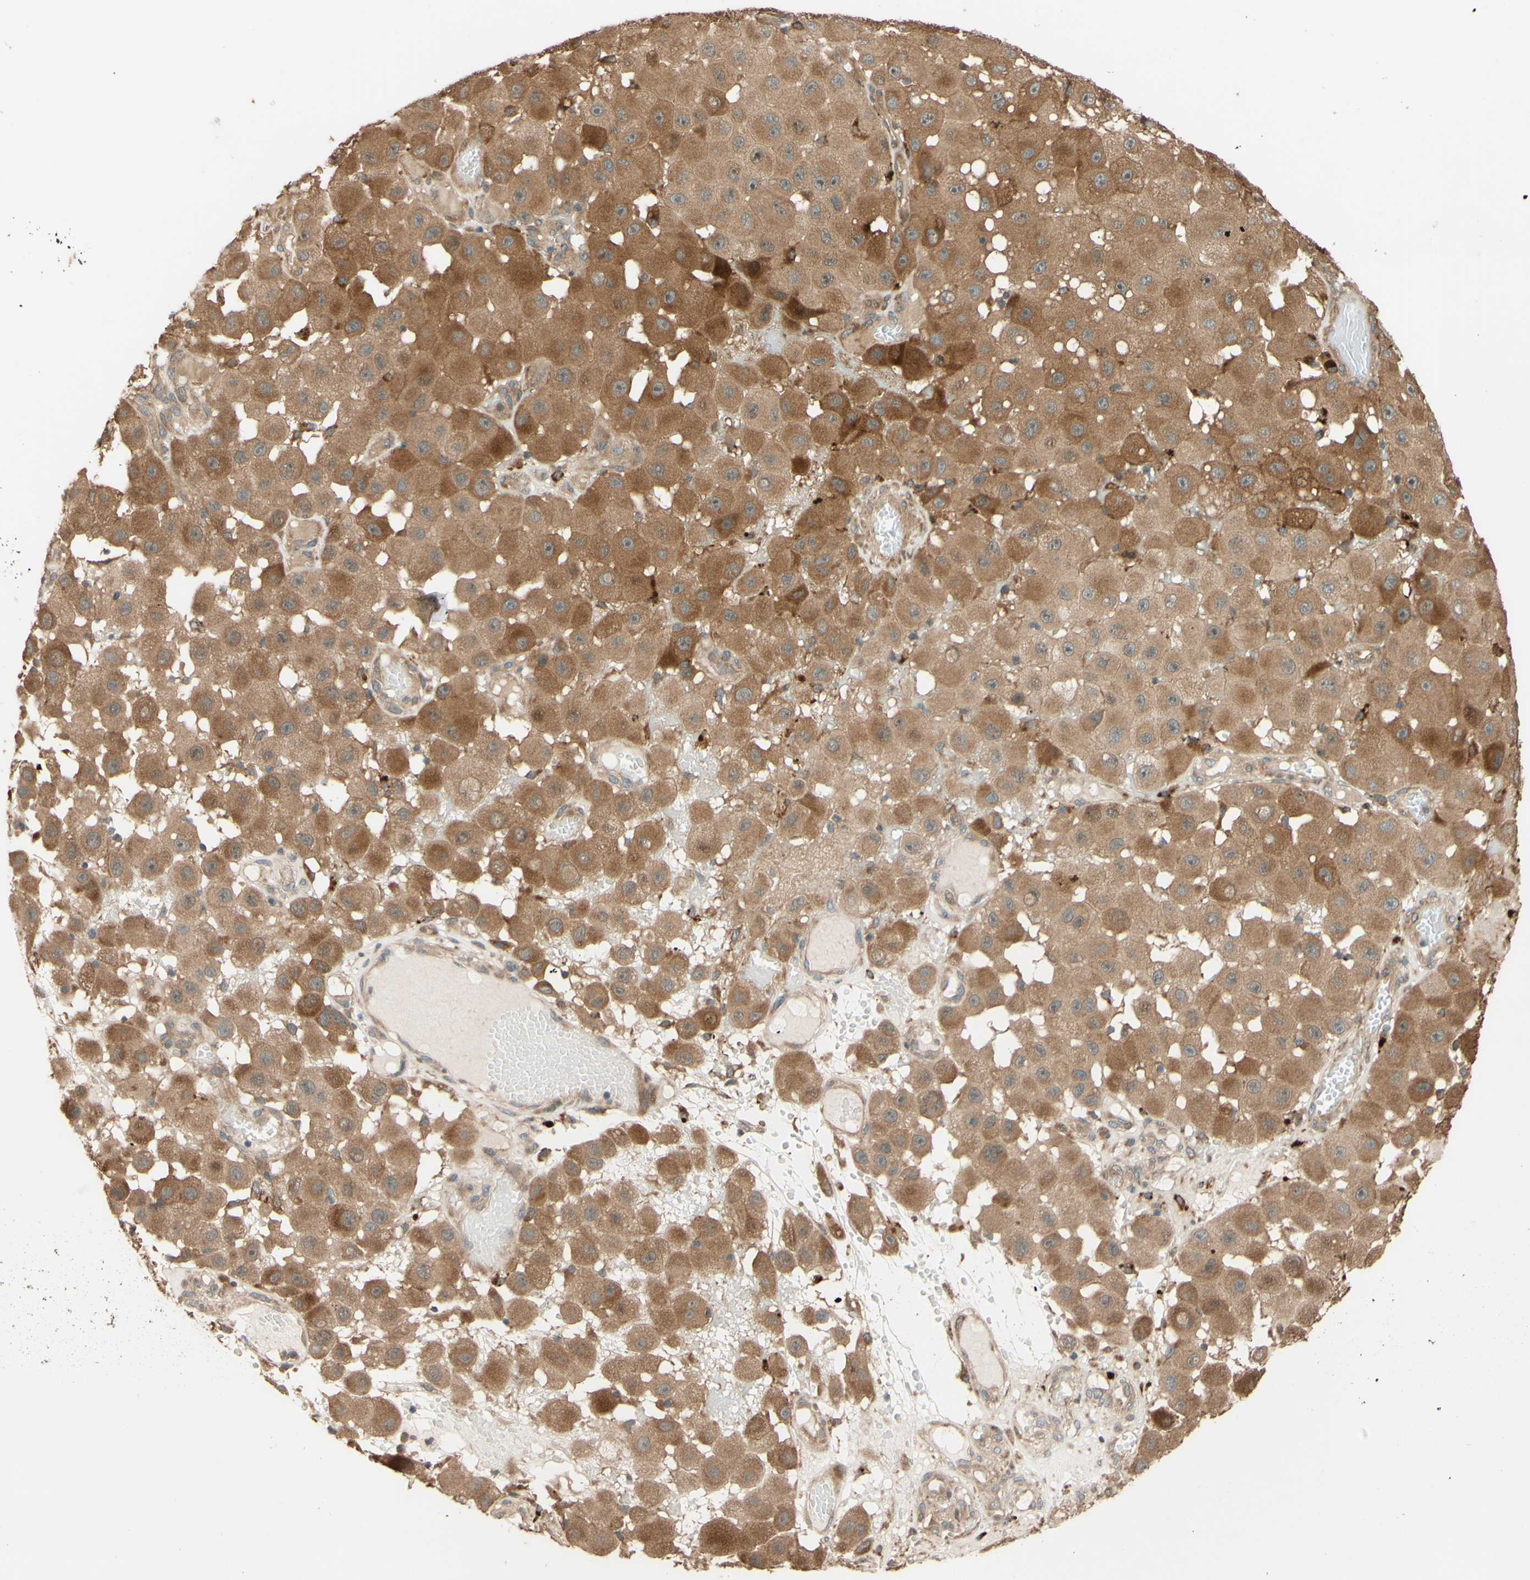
{"staining": {"intensity": "moderate", "quantity": ">75%", "location": "cytoplasmic/membranous"}, "tissue": "melanoma", "cell_type": "Tumor cells", "image_type": "cancer", "snomed": [{"axis": "morphology", "description": "Malignant melanoma, NOS"}, {"axis": "topography", "description": "Skin"}], "caption": "Immunohistochemistry (IHC) histopathology image of neoplastic tissue: melanoma stained using immunohistochemistry demonstrates medium levels of moderate protein expression localized specifically in the cytoplasmic/membranous of tumor cells, appearing as a cytoplasmic/membranous brown color.", "gene": "RNF19A", "patient": {"sex": "female", "age": 81}}